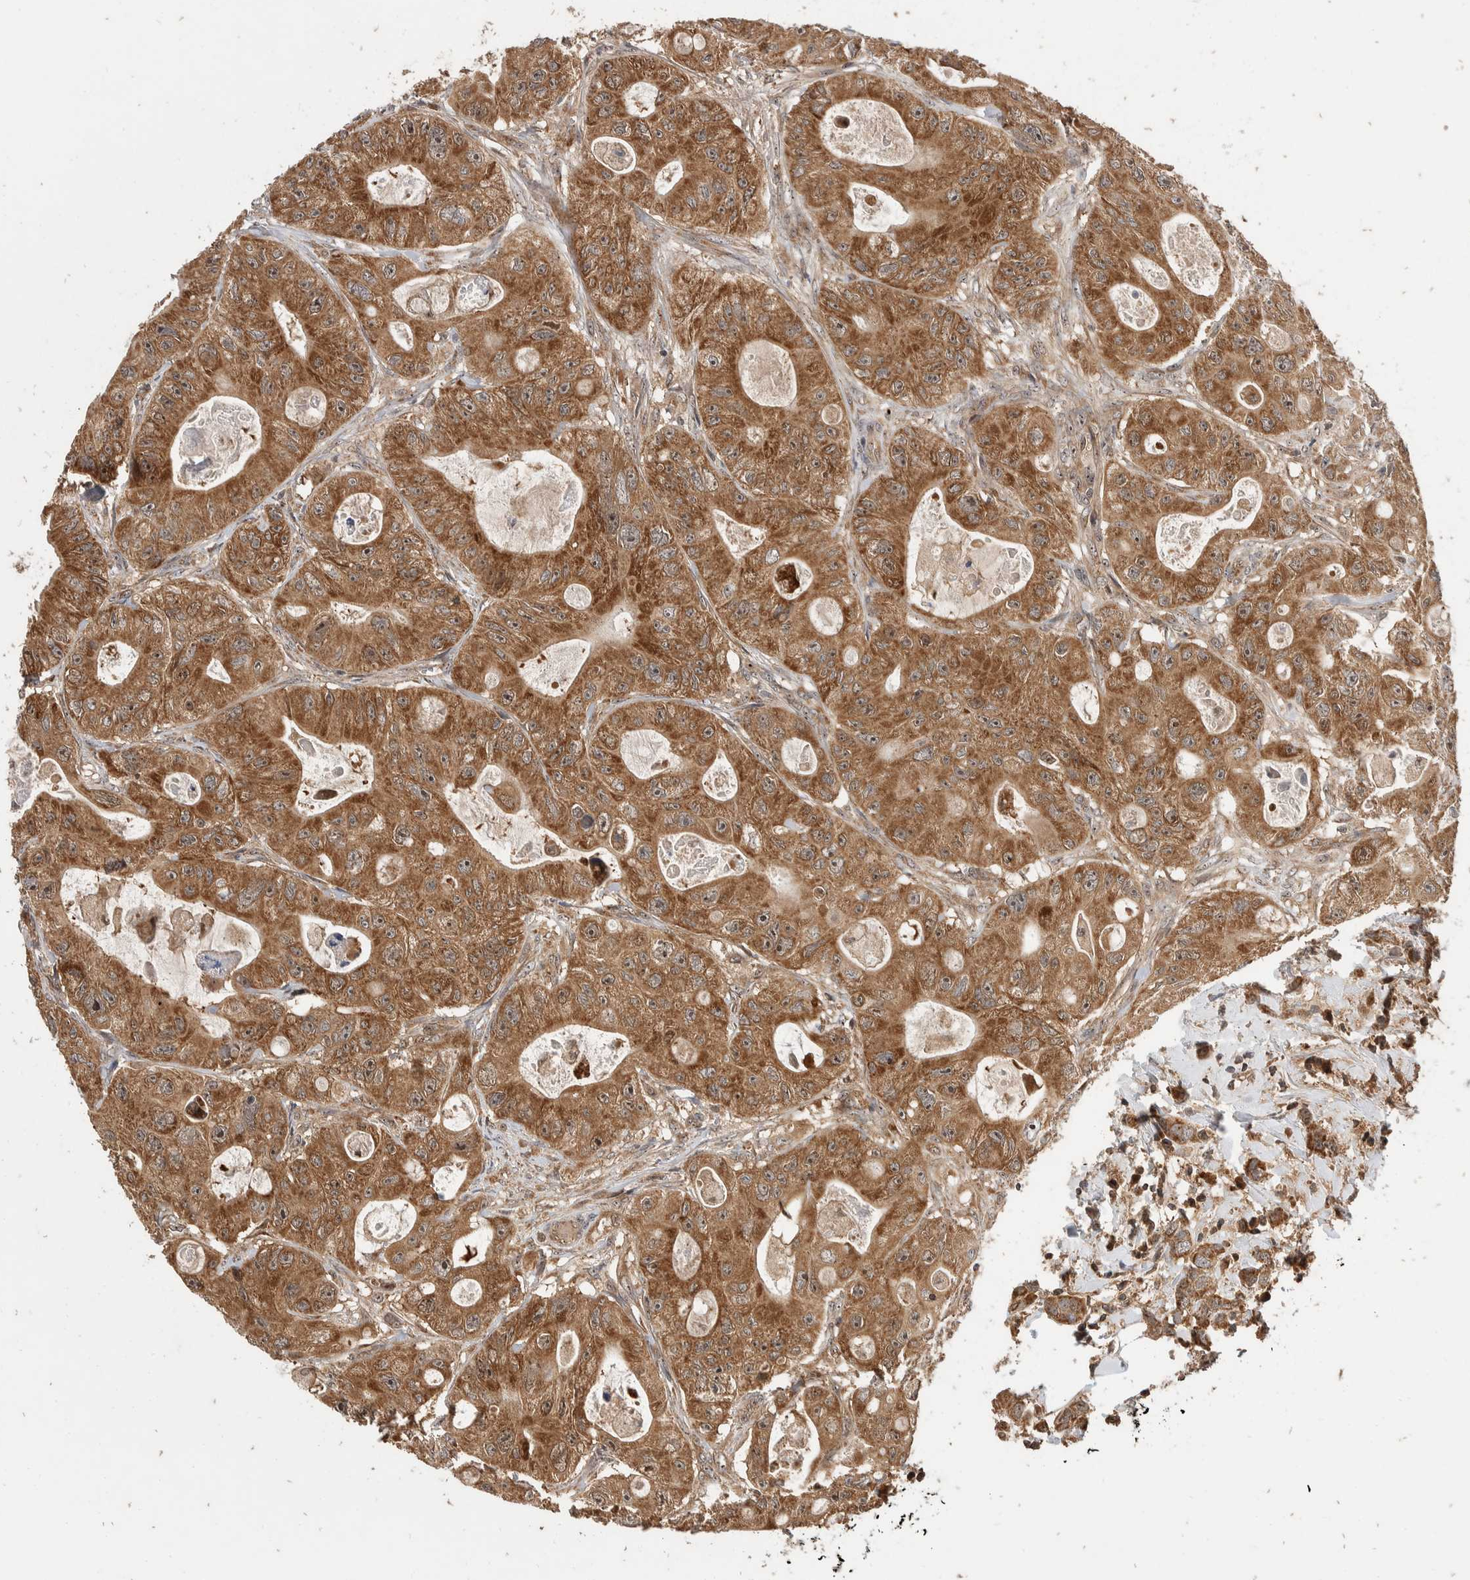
{"staining": {"intensity": "moderate", "quantity": ">75%", "location": "cytoplasmic/membranous,nuclear"}, "tissue": "colorectal cancer", "cell_type": "Tumor cells", "image_type": "cancer", "snomed": [{"axis": "morphology", "description": "Adenocarcinoma, NOS"}, {"axis": "topography", "description": "Colon"}], "caption": "A brown stain labels moderate cytoplasmic/membranous and nuclear staining of a protein in adenocarcinoma (colorectal) tumor cells.", "gene": "ABHD11", "patient": {"sex": "female", "age": 46}}